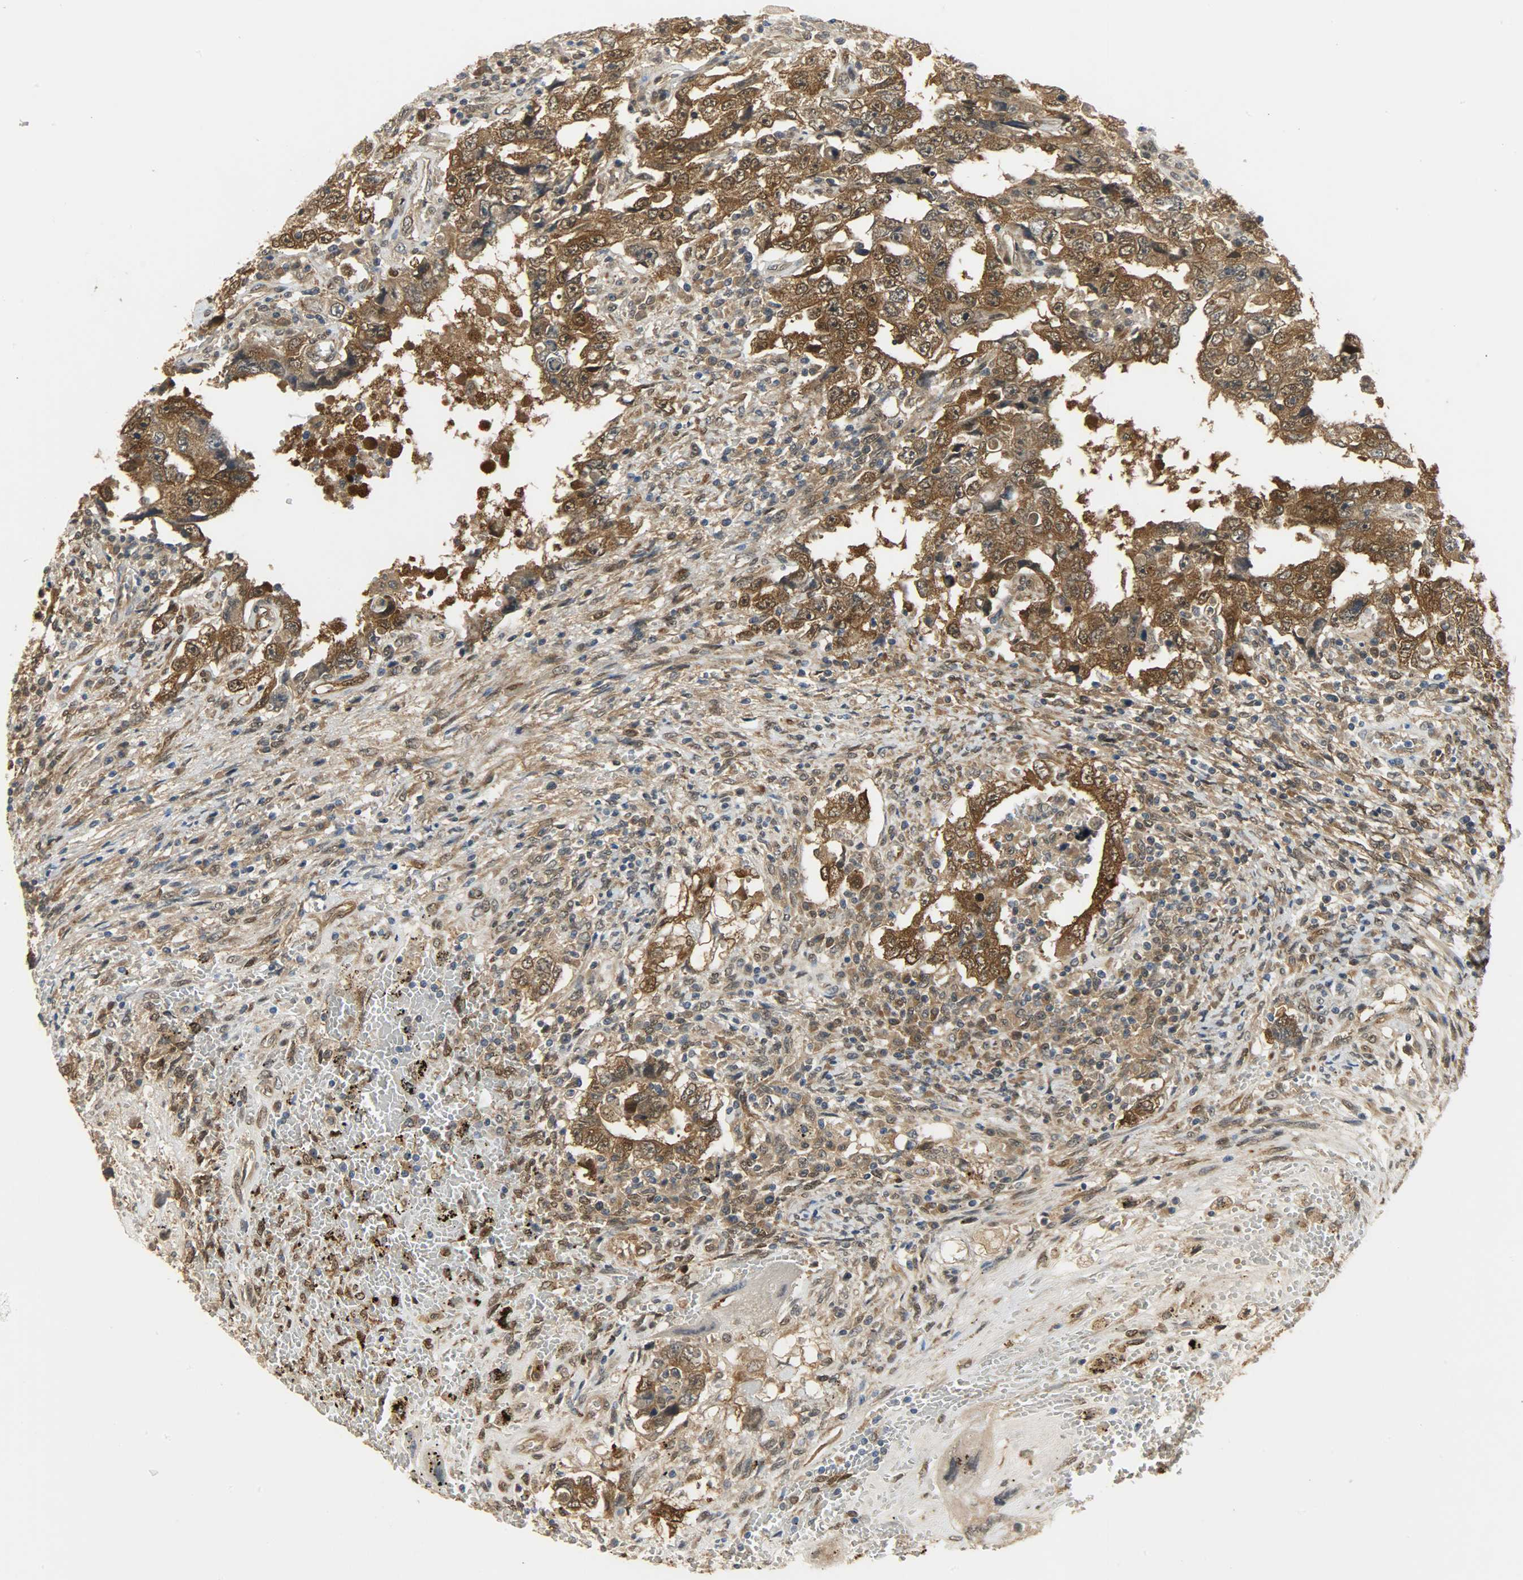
{"staining": {"intensity": "strong", "quantity": ">75%", "location": "cytoplasmic/membranous,nuclear"}, "tissue": "testis cancer", "cell_type": "Tumor cells", "image_type": "cancer", "snomed": [{"axis": "morphology", "description": "Carcinoma, Embryonal, NOS"}, {"axis": "topography", "description": "Testis"}], "caption": "Protein staining of testis cancer tissue shows strong cytoplasmic/membranous and nuclear positivity in about >75% of tumor cells.", "gene": "EIF4EBP1", "patient": {"sex": "male", "age": 26}}